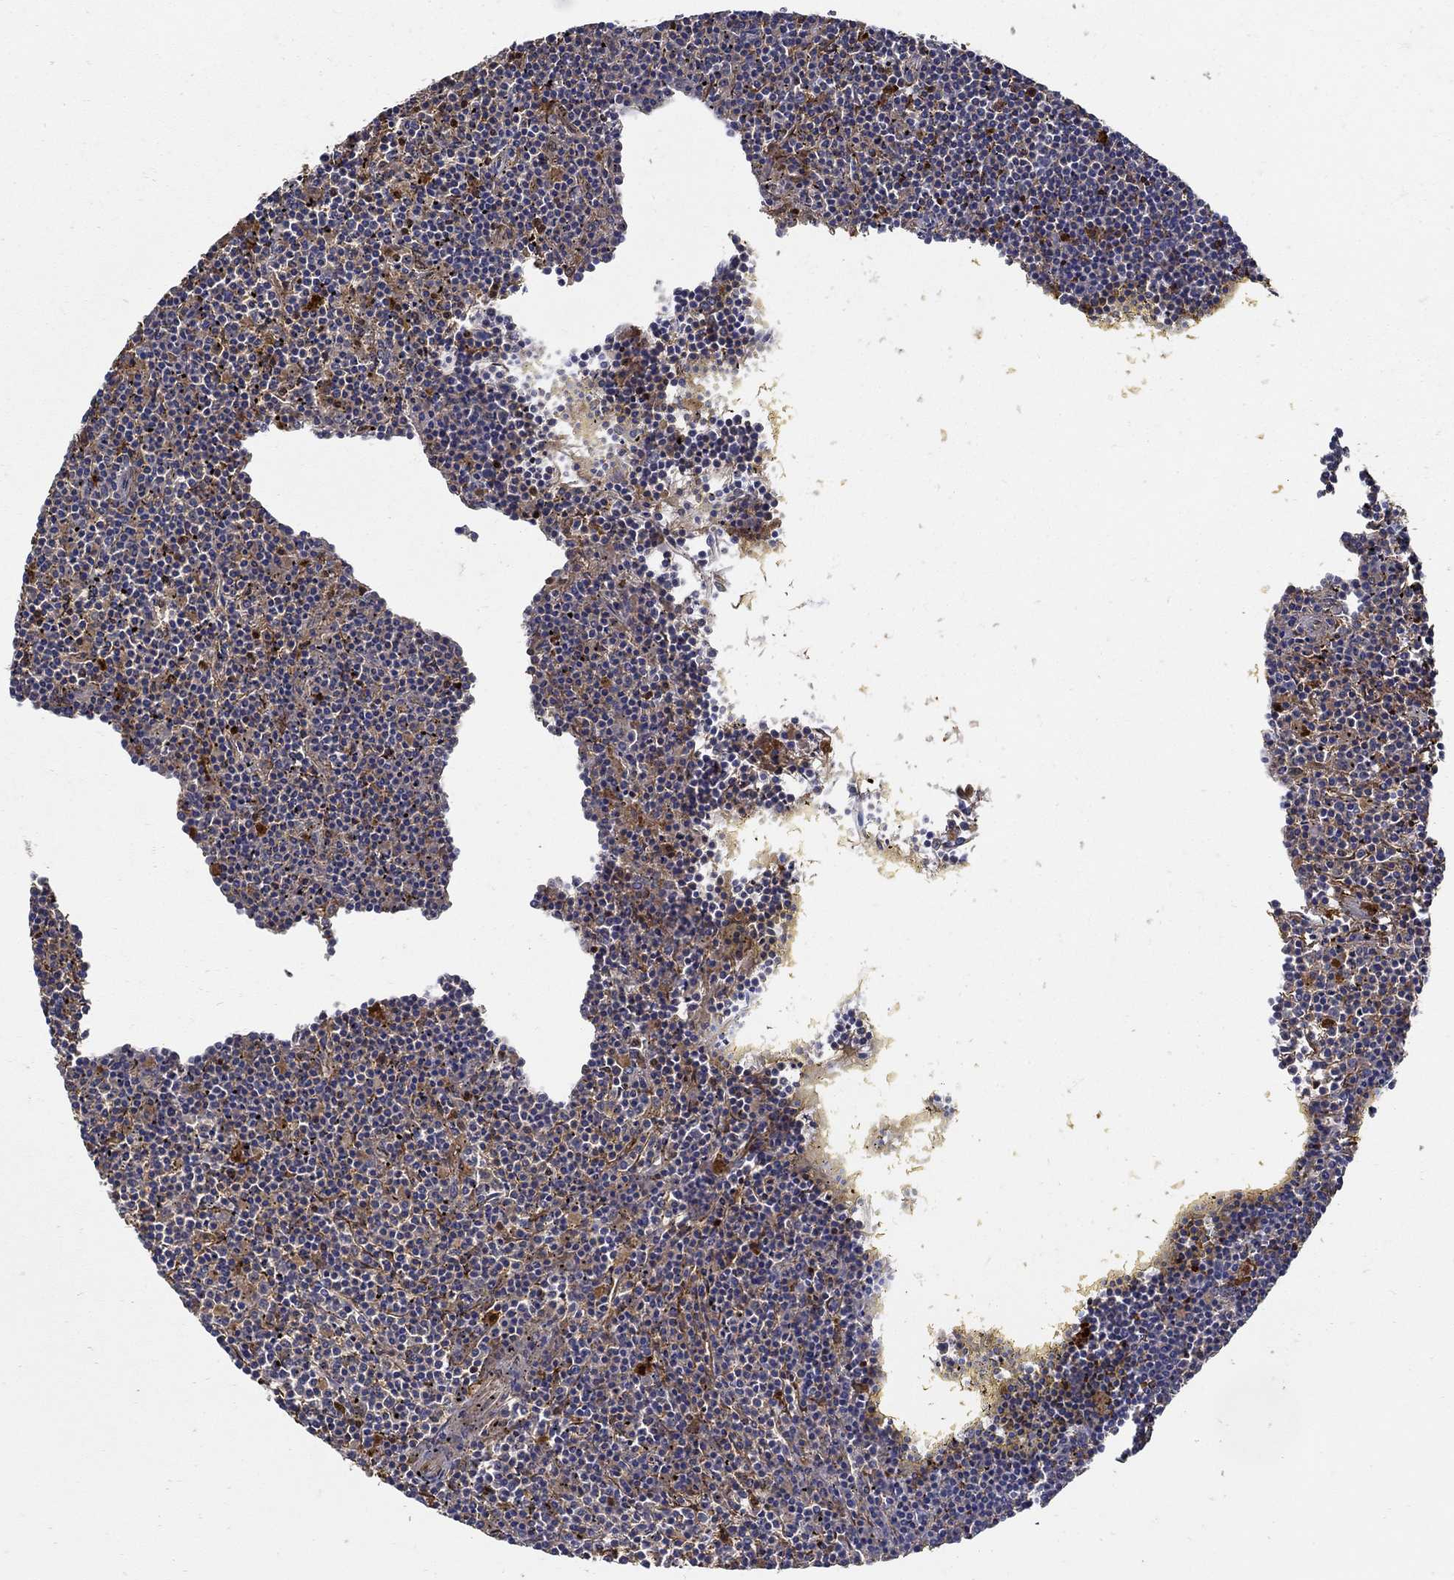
{"staining": {"intensity": "negative", "quantity": "none", "location": "none"}, "tissue": "lymphoma", "cell_type": "Tumor cells", "image_type": "cancer", "snomed": [{"axis": "morphology", "description": "Malignant lymphoma, non-Hodgkin's type, Low grade"}, {"axis": "topography", "description": "Spleen"}], "caption": "High magnification brightfield microscopy of lymphoma stained with DAB (brown) and counterstained with hematoxylin (blue): tumor cells show no significant positivity.", "gene": "TGFBI", "patient": {"sex": "female", "age": 19}}